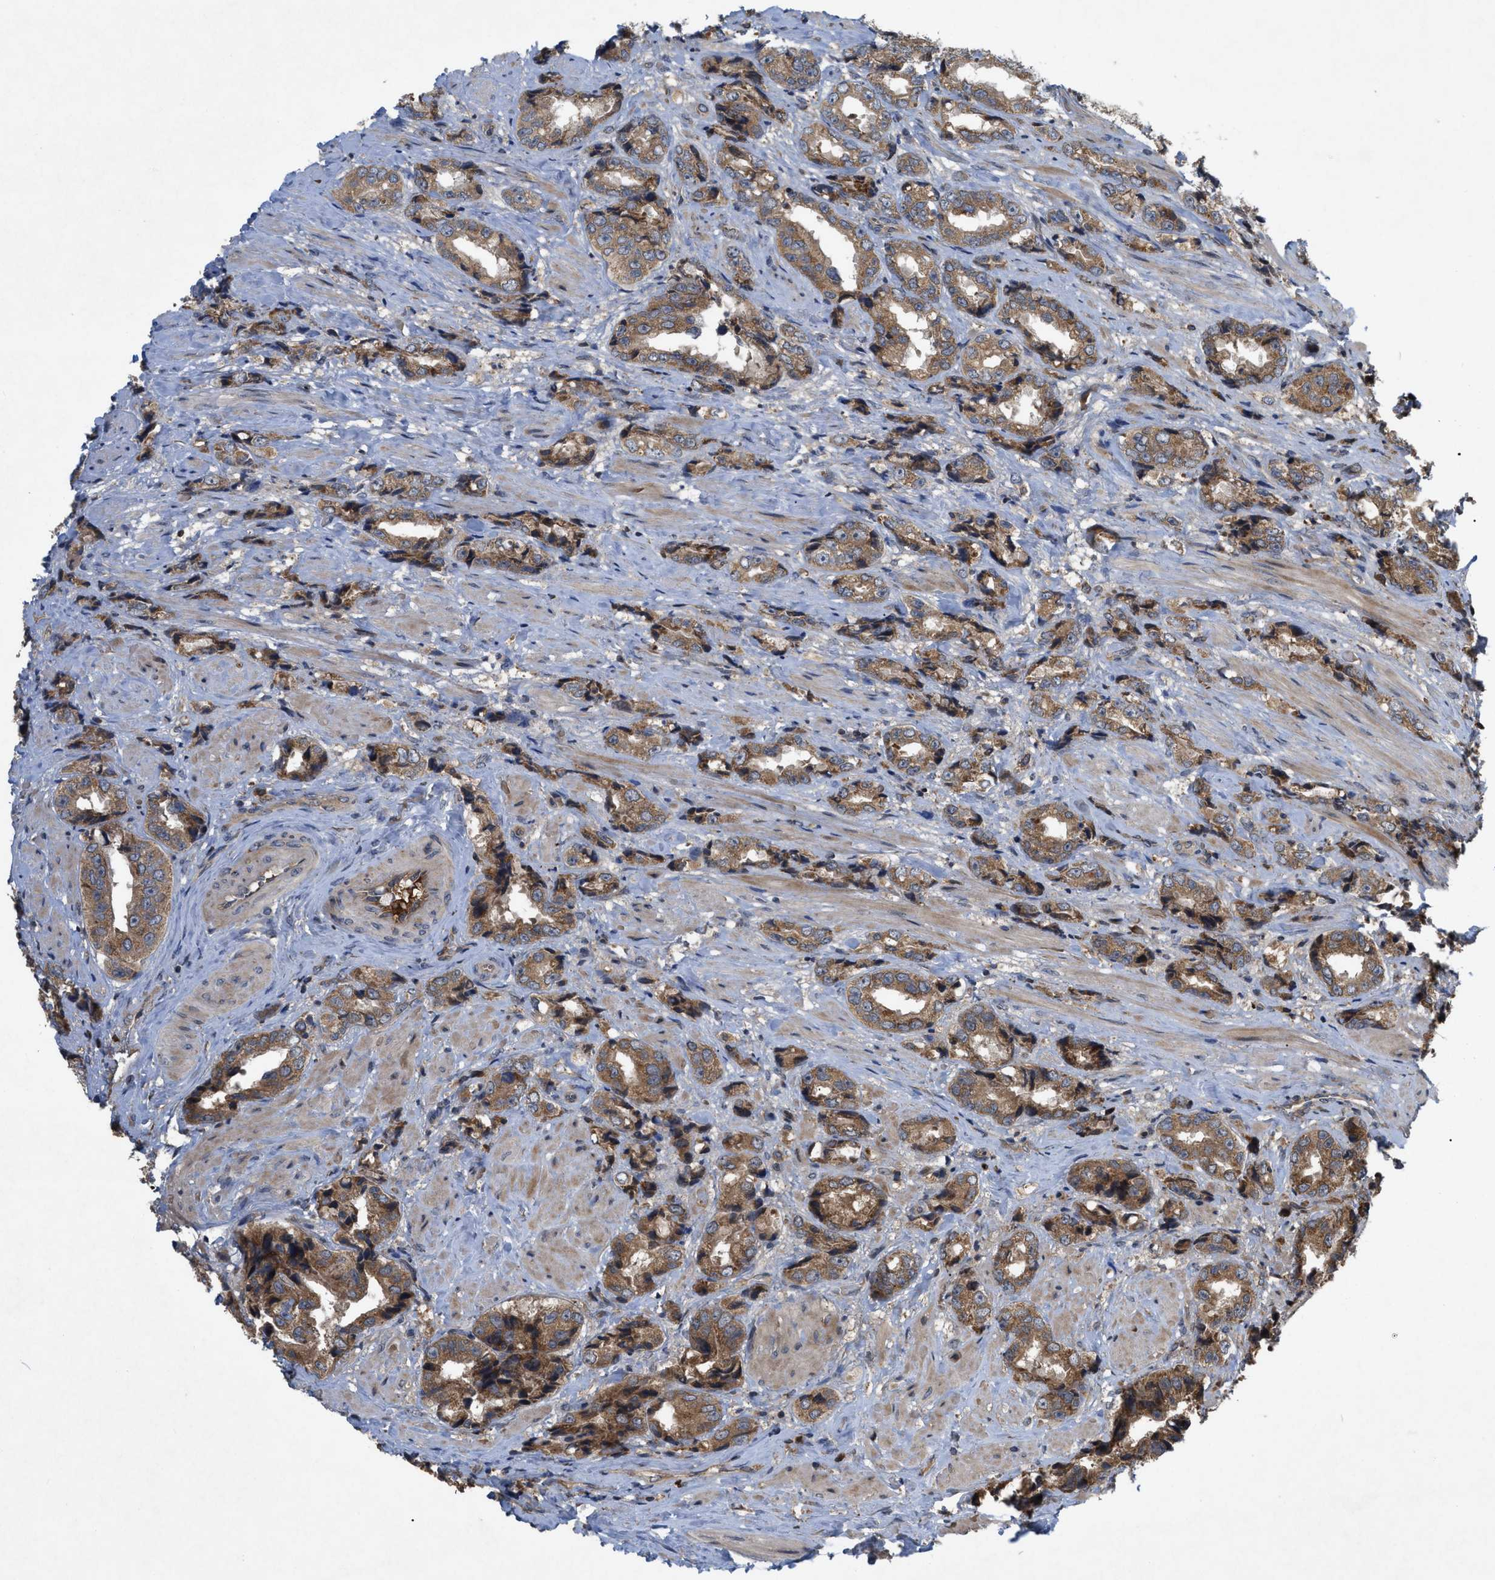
{"staining": {"intensity": "moderate", "quantity": ">75%", "location": "cytoplasmic/membranous"}, "tissue": "prostate cancer", "cell_type": "Tumor cells", "image_type": "cancer", "snomed": [{"axis": "morphology", "description": "Adenocarcinoma, High grade"}, {"axis": "topography", "description": "Prostate"}], "caption": "Protein staining of high-grade adenocarcinoma (prostate) tissue displays moderate cytoplasmic/membranous expression in approximately >75% of tumor cells.", "gene": "RAB2A", "patient": {"sex": "male", "age": 61}}